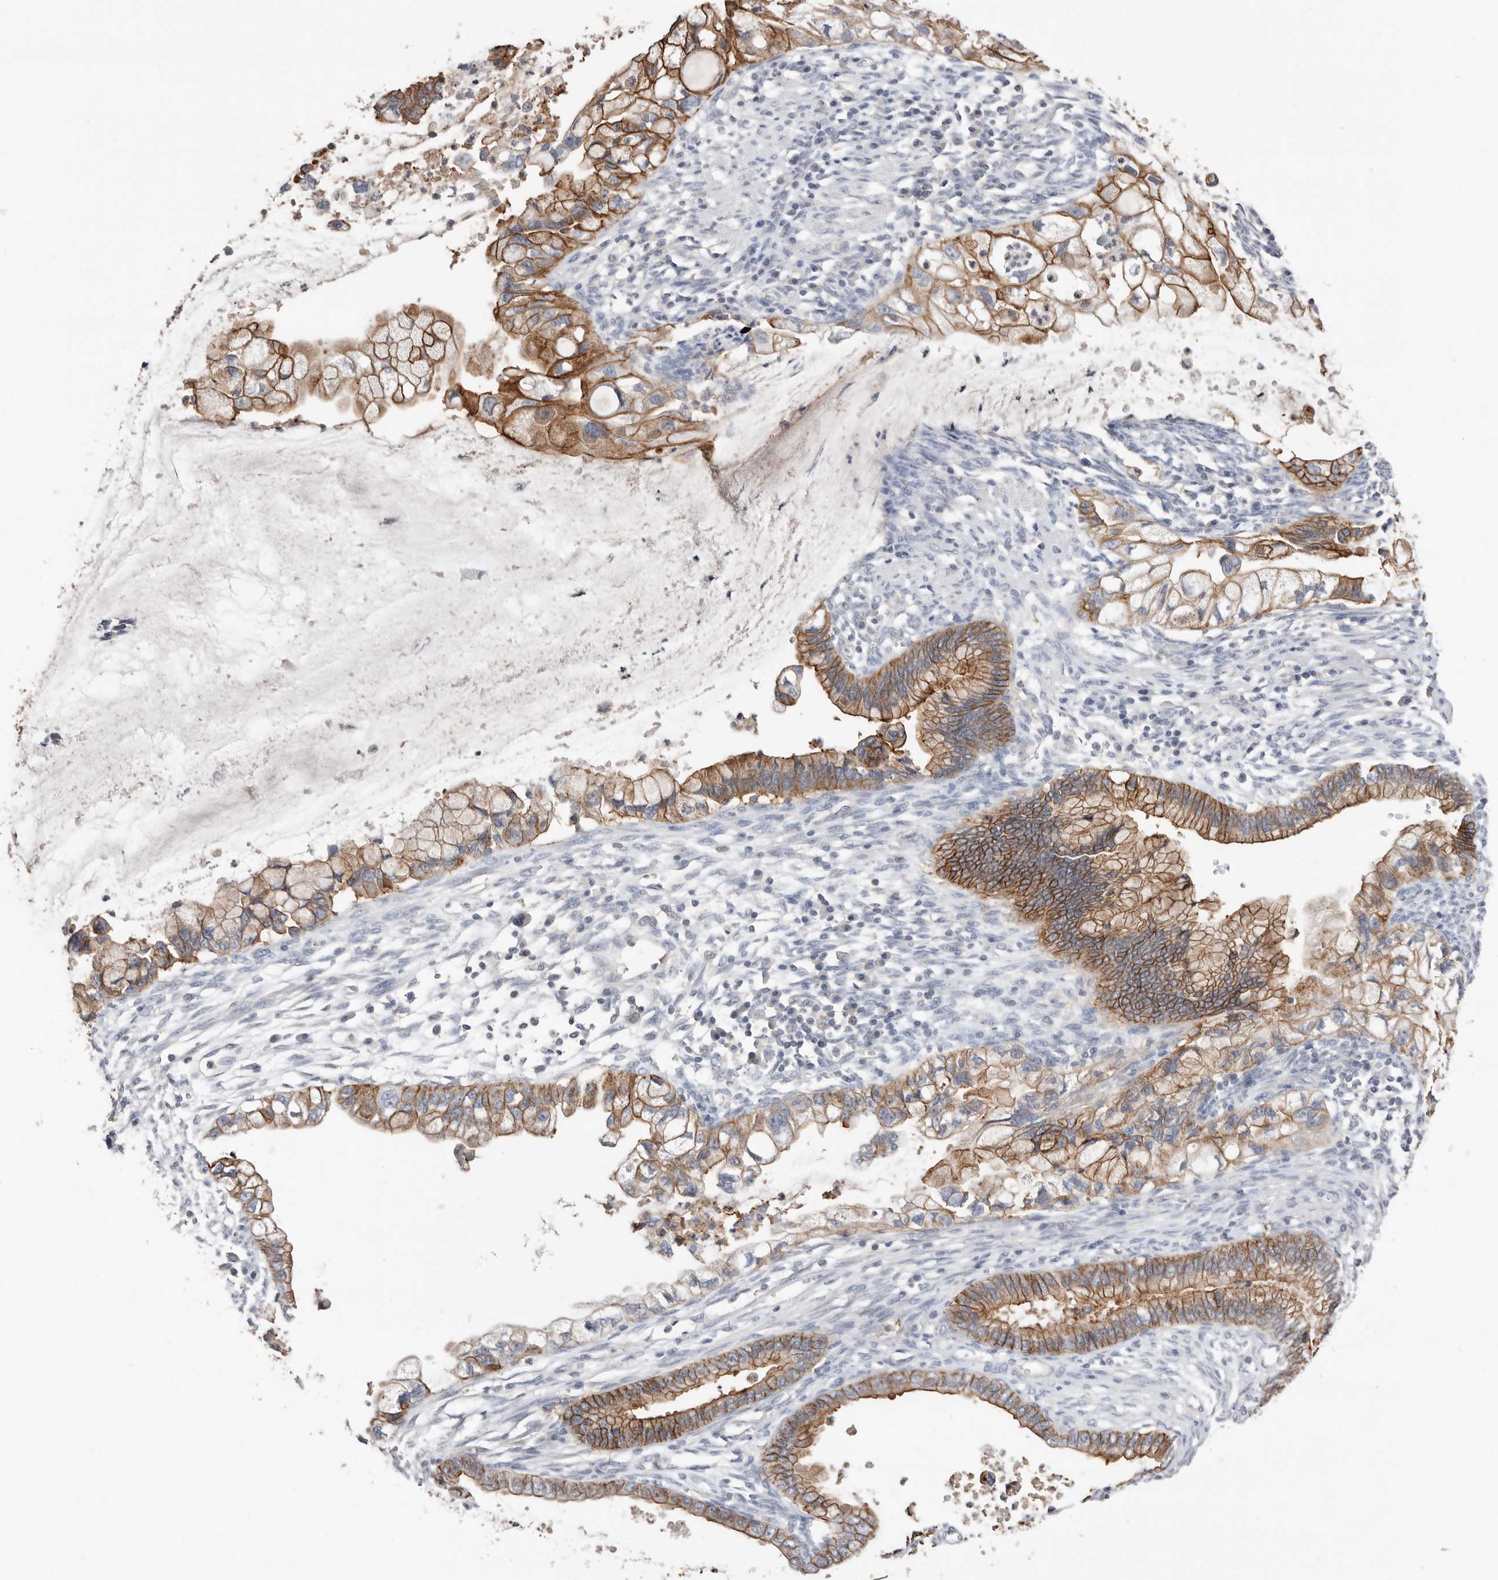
{"staining": {"intensity": "moderate", "quantity": ">75%", "location": "cytoplasmic/membranous"}, "tissue": "cervical cancer", "cell_type": "Tumor cells", "image_type": "cancer", "snomed": [{"axis": "morphology", "description": "Adenocarcinoma, NOS"}, {"axis": "topography", "description": "Cervix"}], "caption": "The immunohistochemical stain labels moderate cytoplasmic/membranous positivity in tumor cells of cervical cancer tissue.", "gene": "S100A14", "patient": {"sex": "female", "age": 44}}